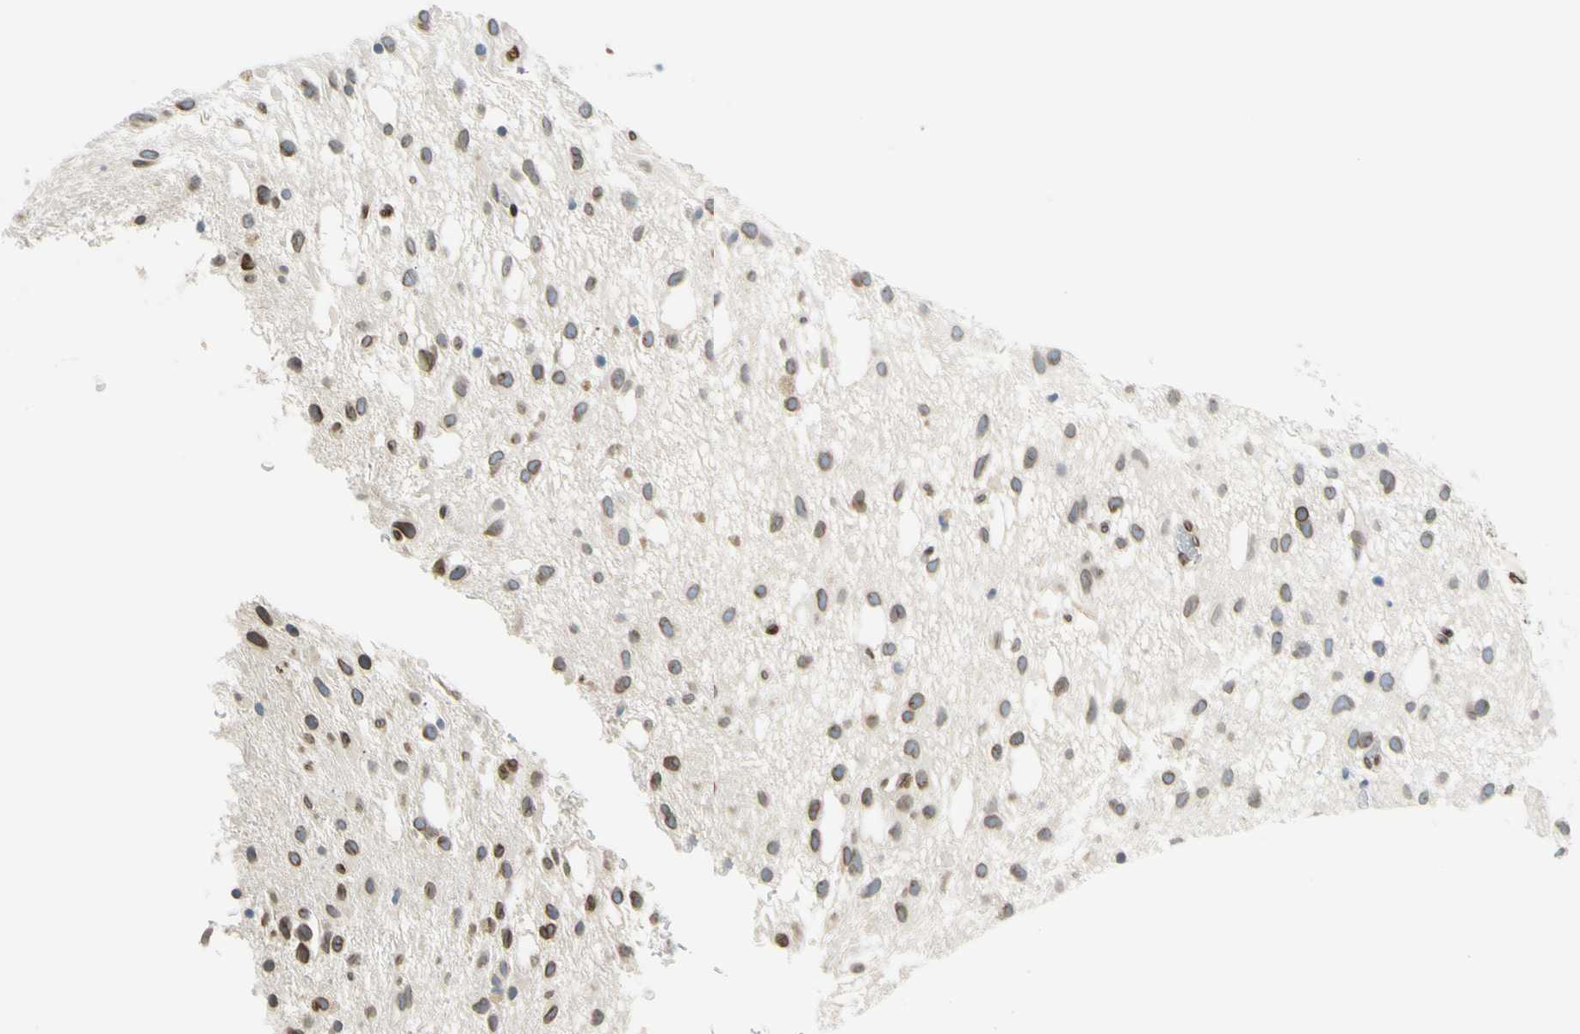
{"staining": {"intensity": "weak", "quantity": "25%-75%", "location": "cytoplasmic/membranous,nuclear"}, "tissue": "glioma", "cell_type": "Tumor cells", "image_type": "cancer", "snomed": [{"axis": "morphology", "description": "Glioma, malignant, Low grade"}, {"axis": "topography", "description": "Brain"}], "caption": "DAB (3,3'-diaminobenzidine) immunohistochemical staining of human glioma exhibits weak cytoplasmic/membranous and nuclear protein staining in approximately 25%-75% of tumor cells. (Stains: DAB in brown, nuclei in blue, Microscopy: brightfield microscopy at high magnification).", "gene": "SUN1", "patient": {"sex": "male", "age": 77}}